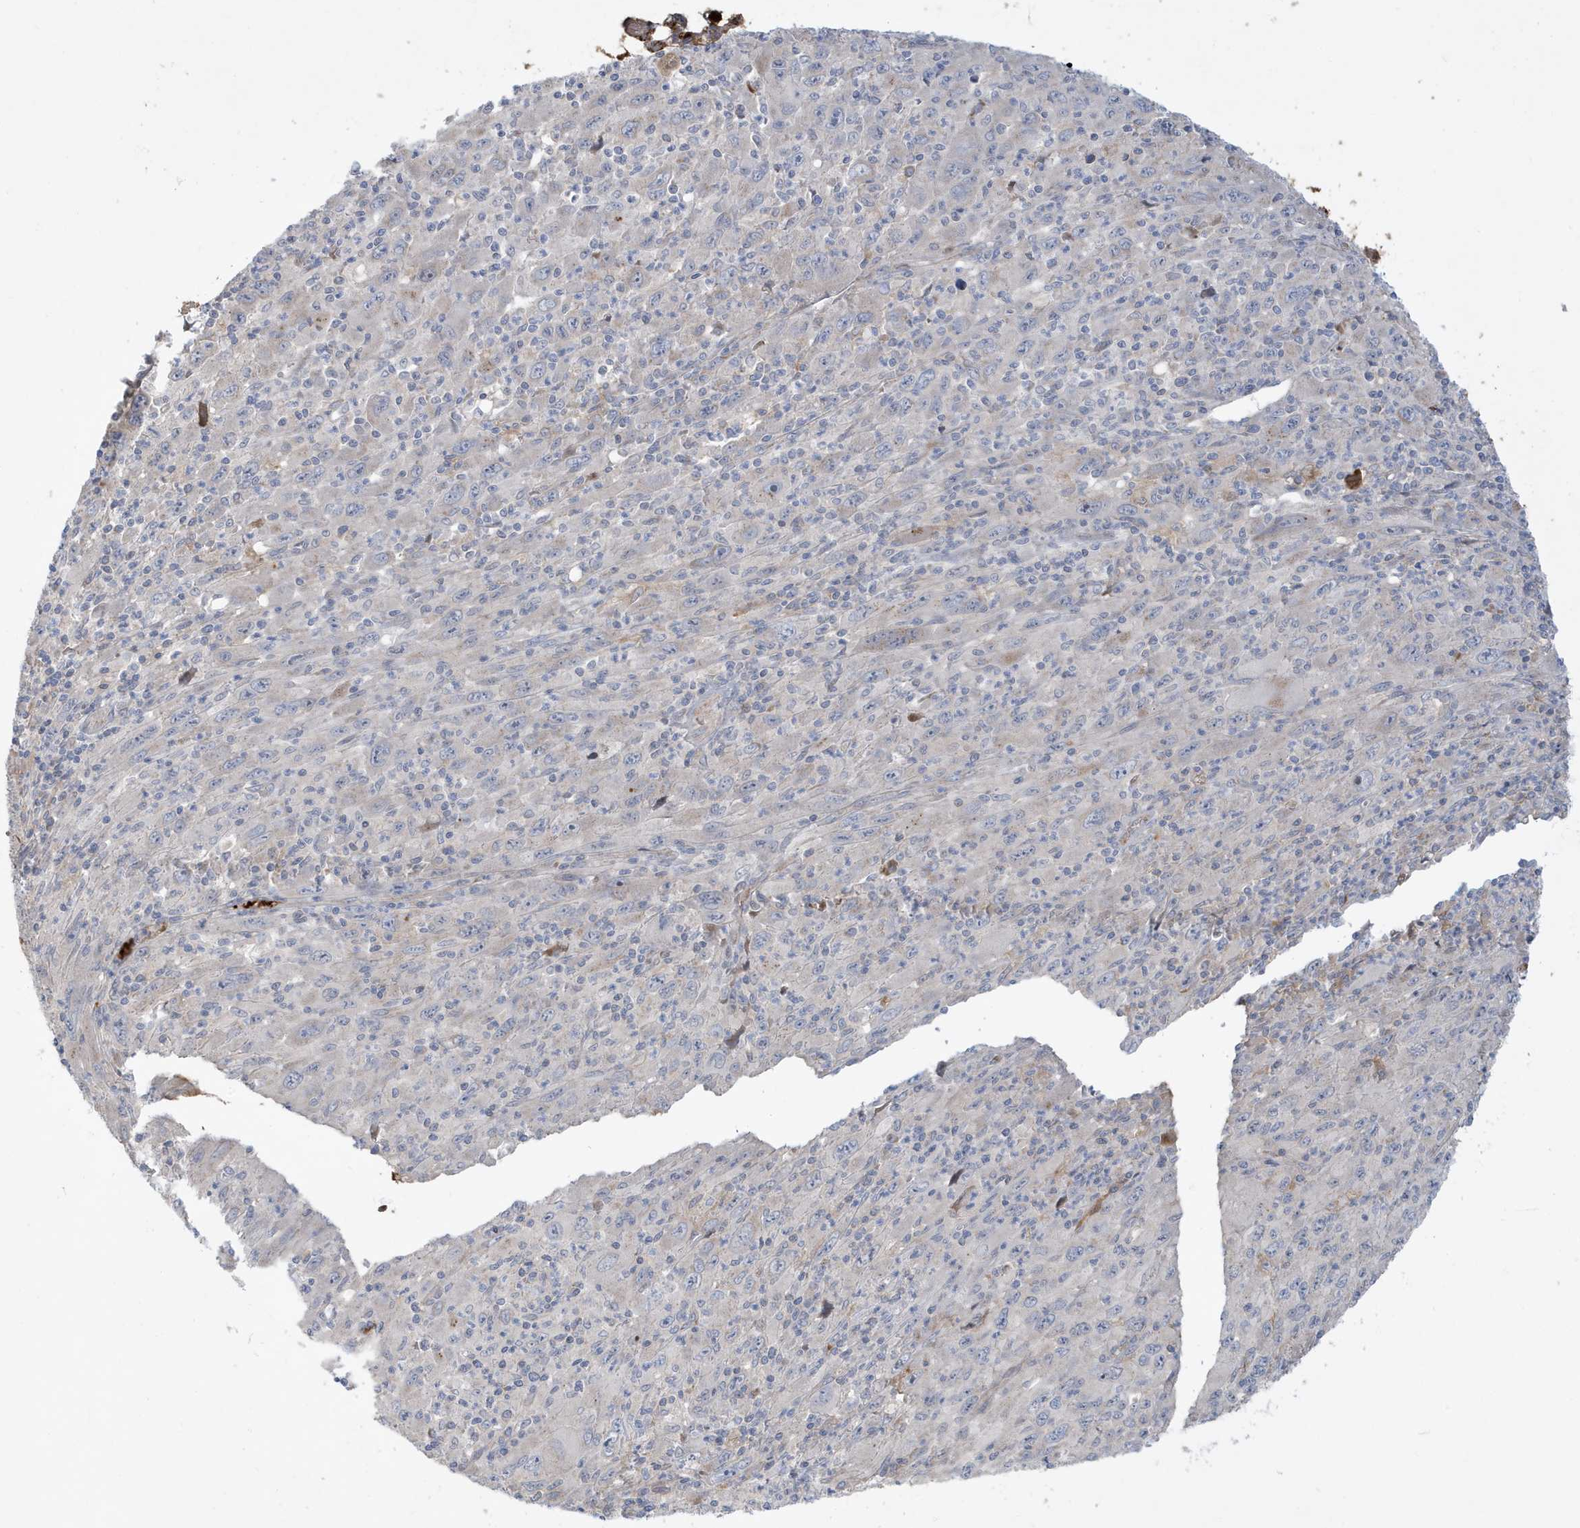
{"staining": {"intensity": "negative", "quantity": "none", "location": "none"}, "tissue": "melanoma", "cell_type": "Tumor cells", "image_type": "cancer", "snomed": [{"axis": "morphology", "description": "Malignant melanoma, Metastatic site"}, {"axis": "topography", "description": "Skin"}], "caption": "Immunohistochemical staining of malignant melanoma (metastatic site) shows no significant expression in tumor cells.", "gene": "IFT57", "patient": {"sex": "female", "age": 56}}